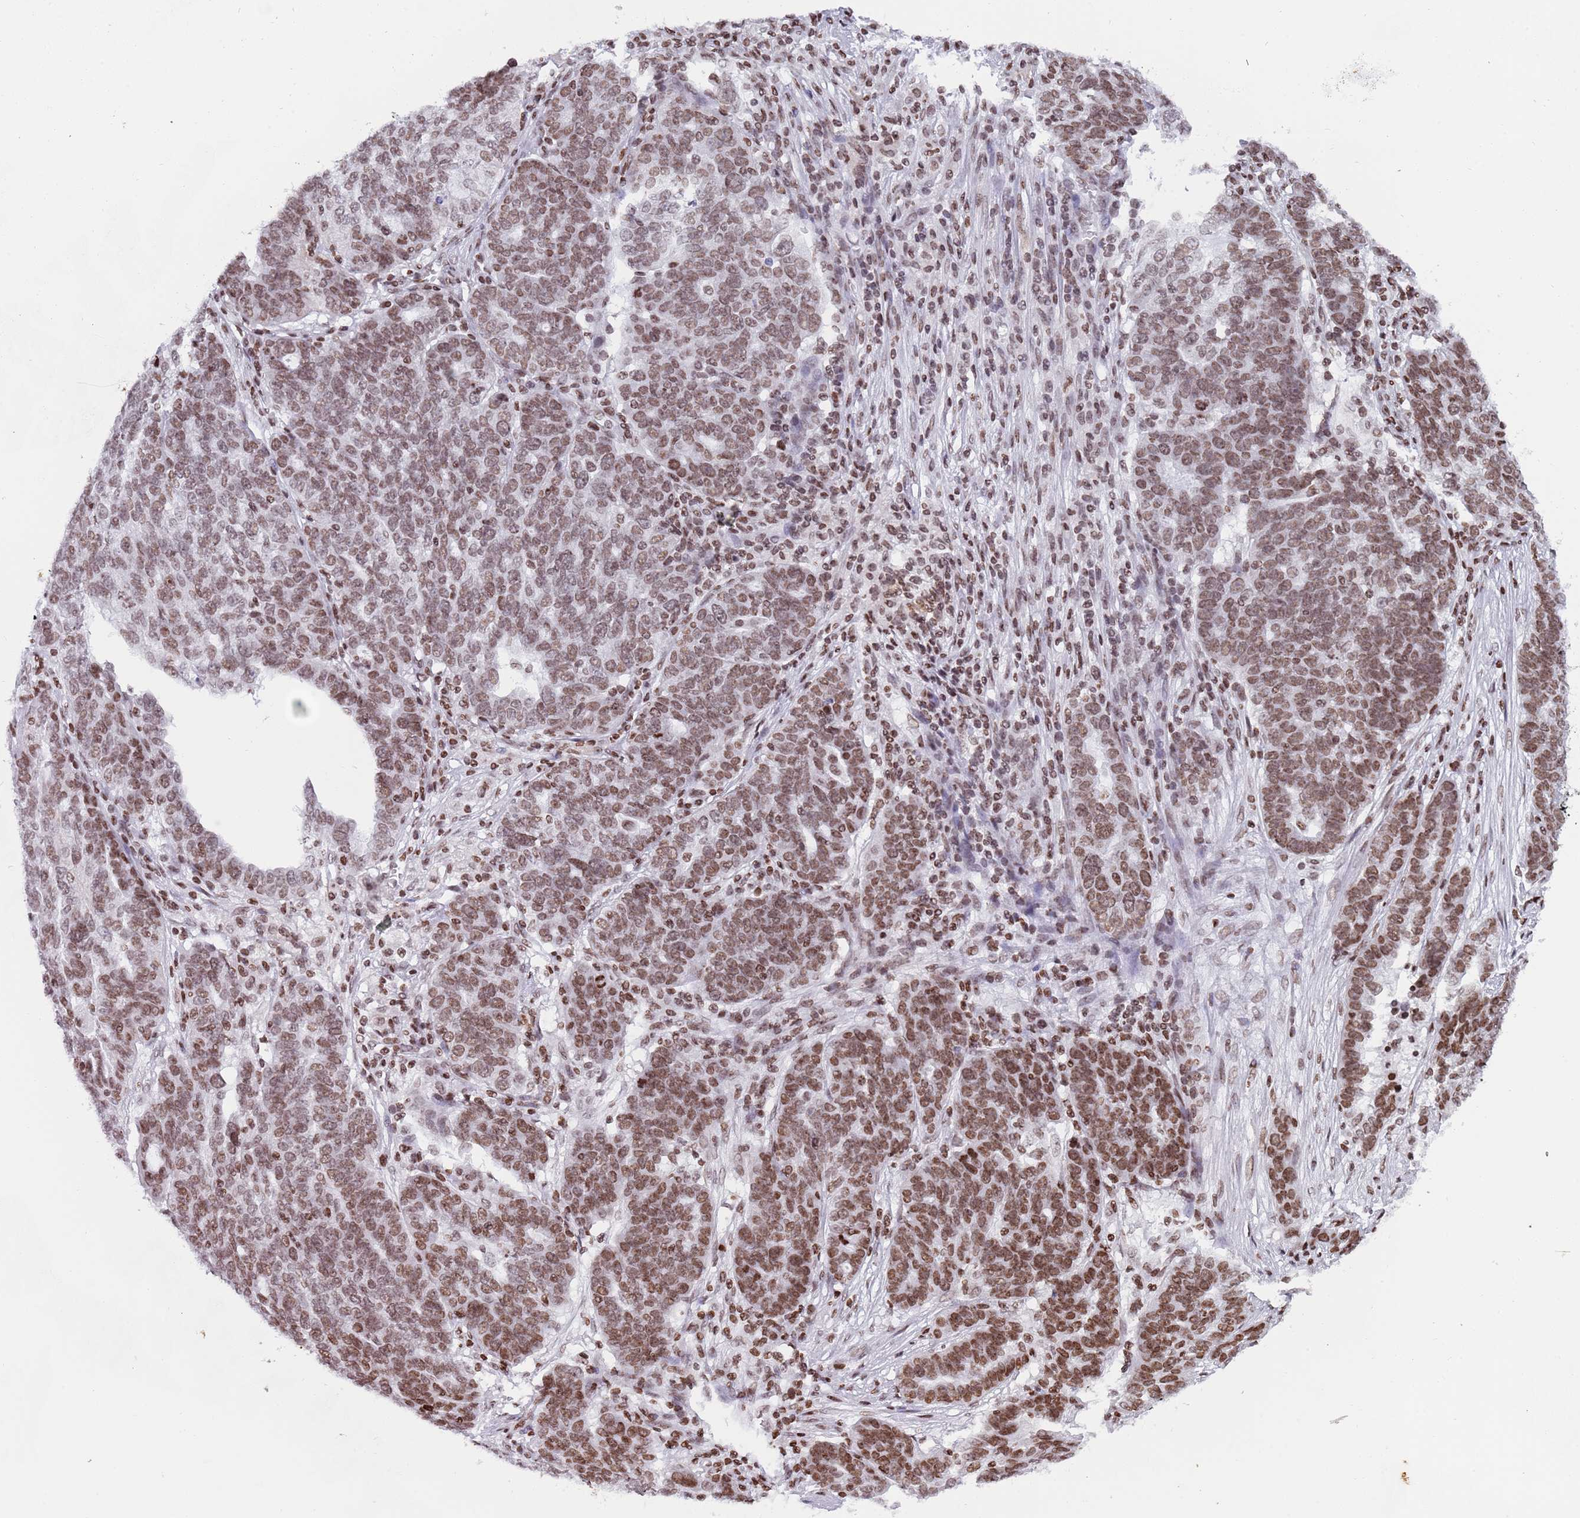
{"staining": {"intensity": "moderate", "quantity": ">75%", "location": "nuclear"}, "tissue": "ovarian cancer", "cell_type": "Tumor cells", "image_type": "cancer", "snomed": [{"axis": "morphology", "description": "Cystadenocarcinoma, serous, NOS"}, {"axis": "topography", "description": "Ovary"}], "caption": "Human ovarian cancer (serous cystadenocarcinoma) stained for a protein (brown) displays moderate nuclear positive positivity in about >75% of tumor cells.", "gene": "HDAC8", "patient": {"sex": "female", "age": 59}}